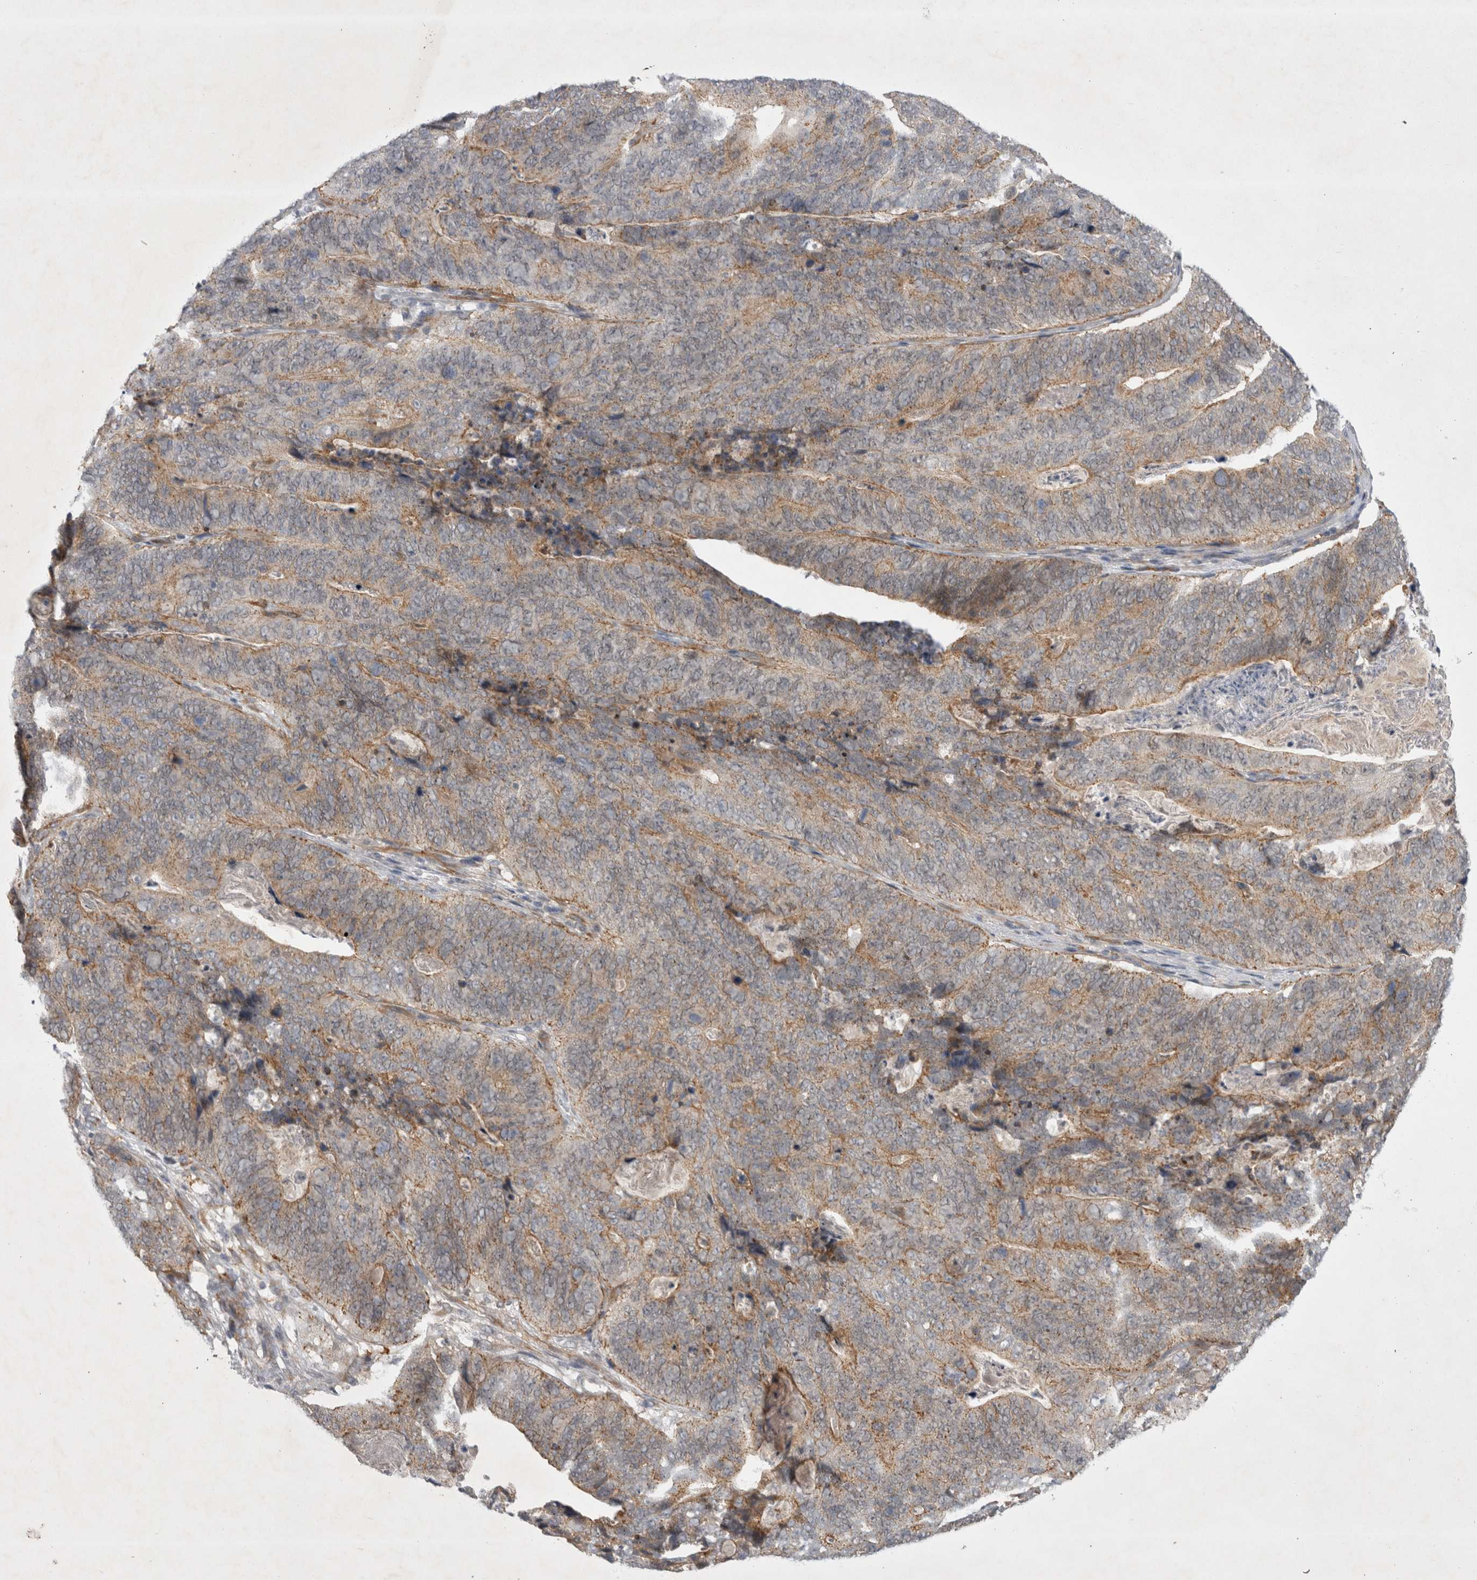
{"staining": {"intensity": "weak", "quantity": ">75%", "location": "cytoplasmic/membranous"}, "tissue": "stomach cancer", "cell_type": "Tumor cells", "image_type": "cancer", "snomed": [{"axis": "morphology", "description": "Normal tissue, NOS"}, {"axis": "morphology", "description": "Adenocarcinoma, NOS"}, {"axis": "topography", "description": "Stomach"}], "caption": "Approximately >75% of tumor cells in stomach adenocarcinoma demonstrate weak cytoplasmic/membranous protein staining as visualized by brown immunohistochemical staining.", "gene": "PARP11", "patient": {"sex": "female", "age": 89}}